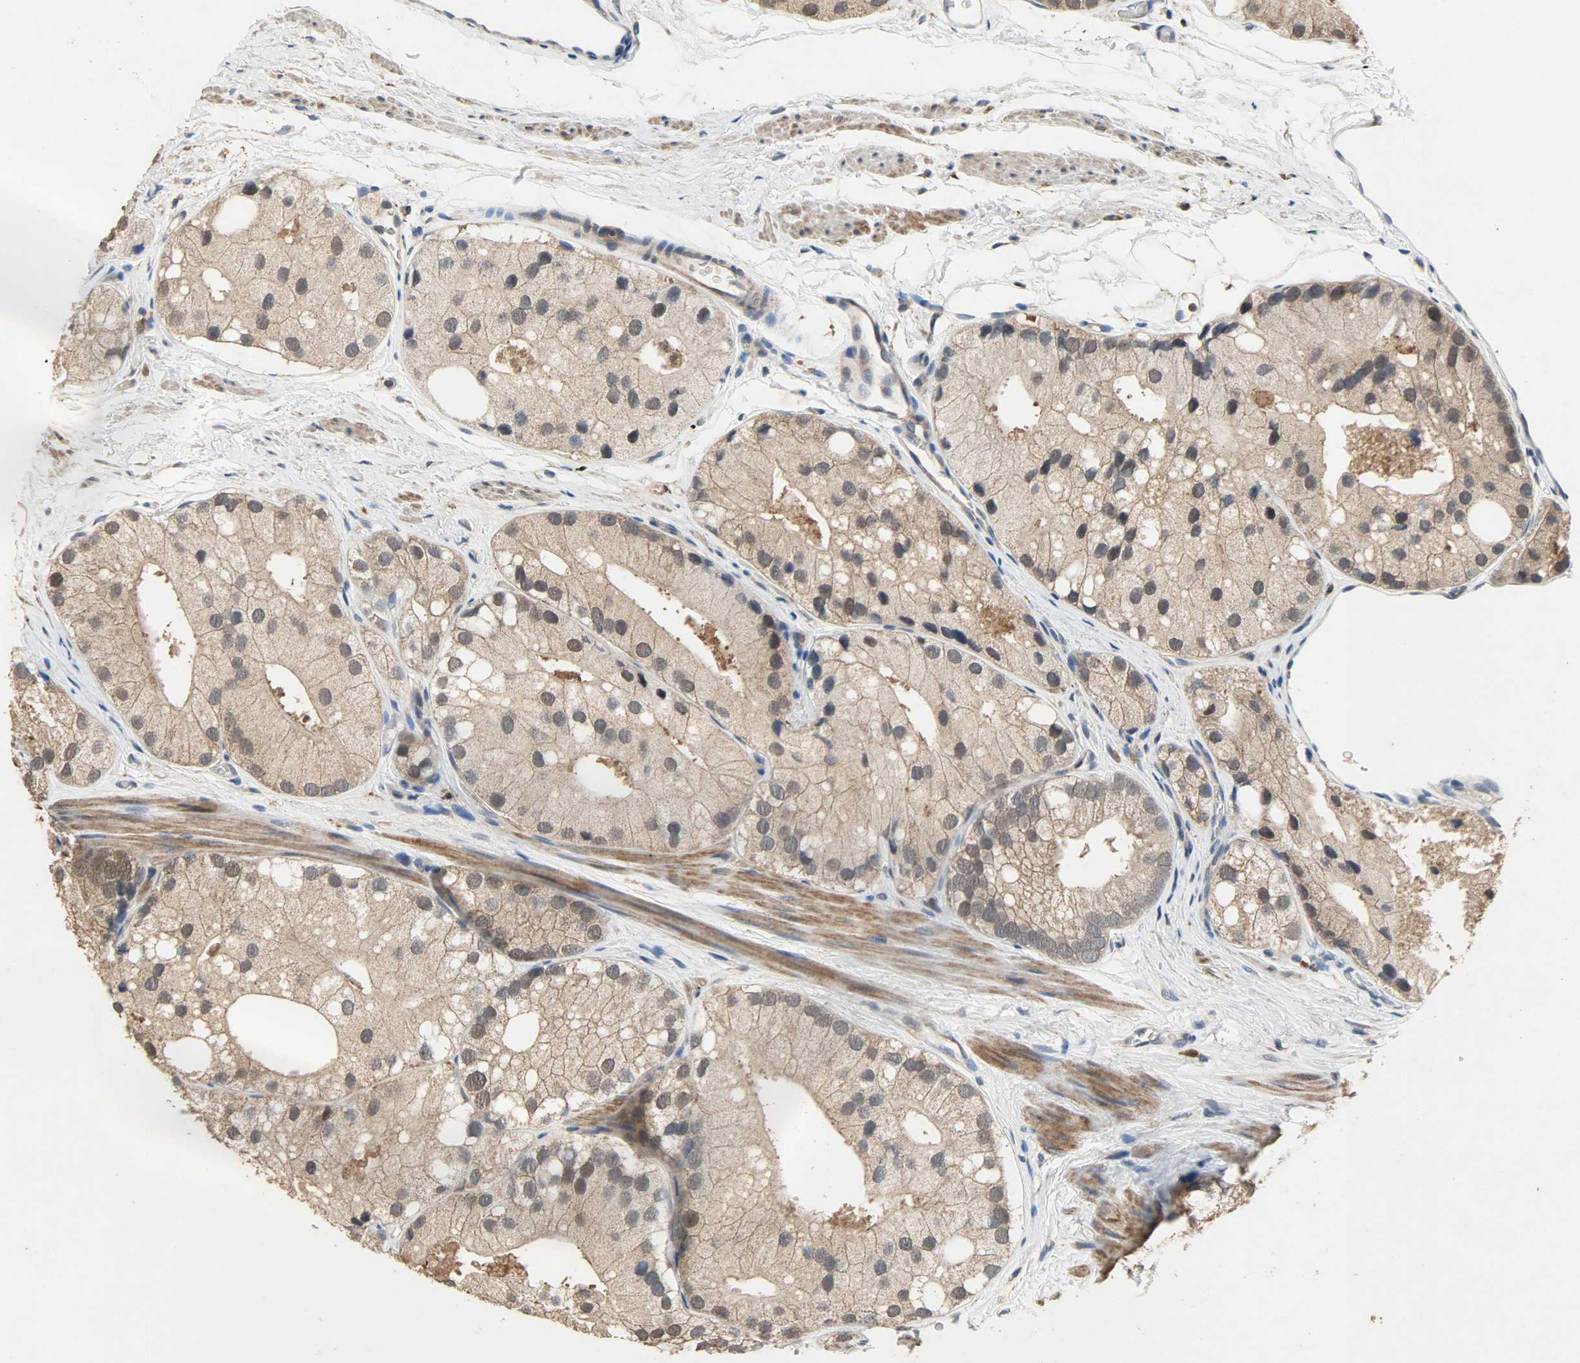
{"staining": {"intensity": "moderate", "quantity": ">75%", "location": "cytoplasmic/membranous,nuclear"}, "tissue": "prostate cancer", "cell_type": "Tumor cells", "image_type": "cancer", "snomed": [{"axis": "morphology", "description": "Adenocarcinoma, Low grade"}, {"axis": "topography", "description": "Prostate"}], "caption": "The micrograph displays staining of prostate low-grade adenocarcinoma, revealing moderate cytoplasmic/membranous and nuclear protein expression (brown color) within tumor cells.", "gene": "CDKN2C", "patient": {"sex": "male", "age": 69}}